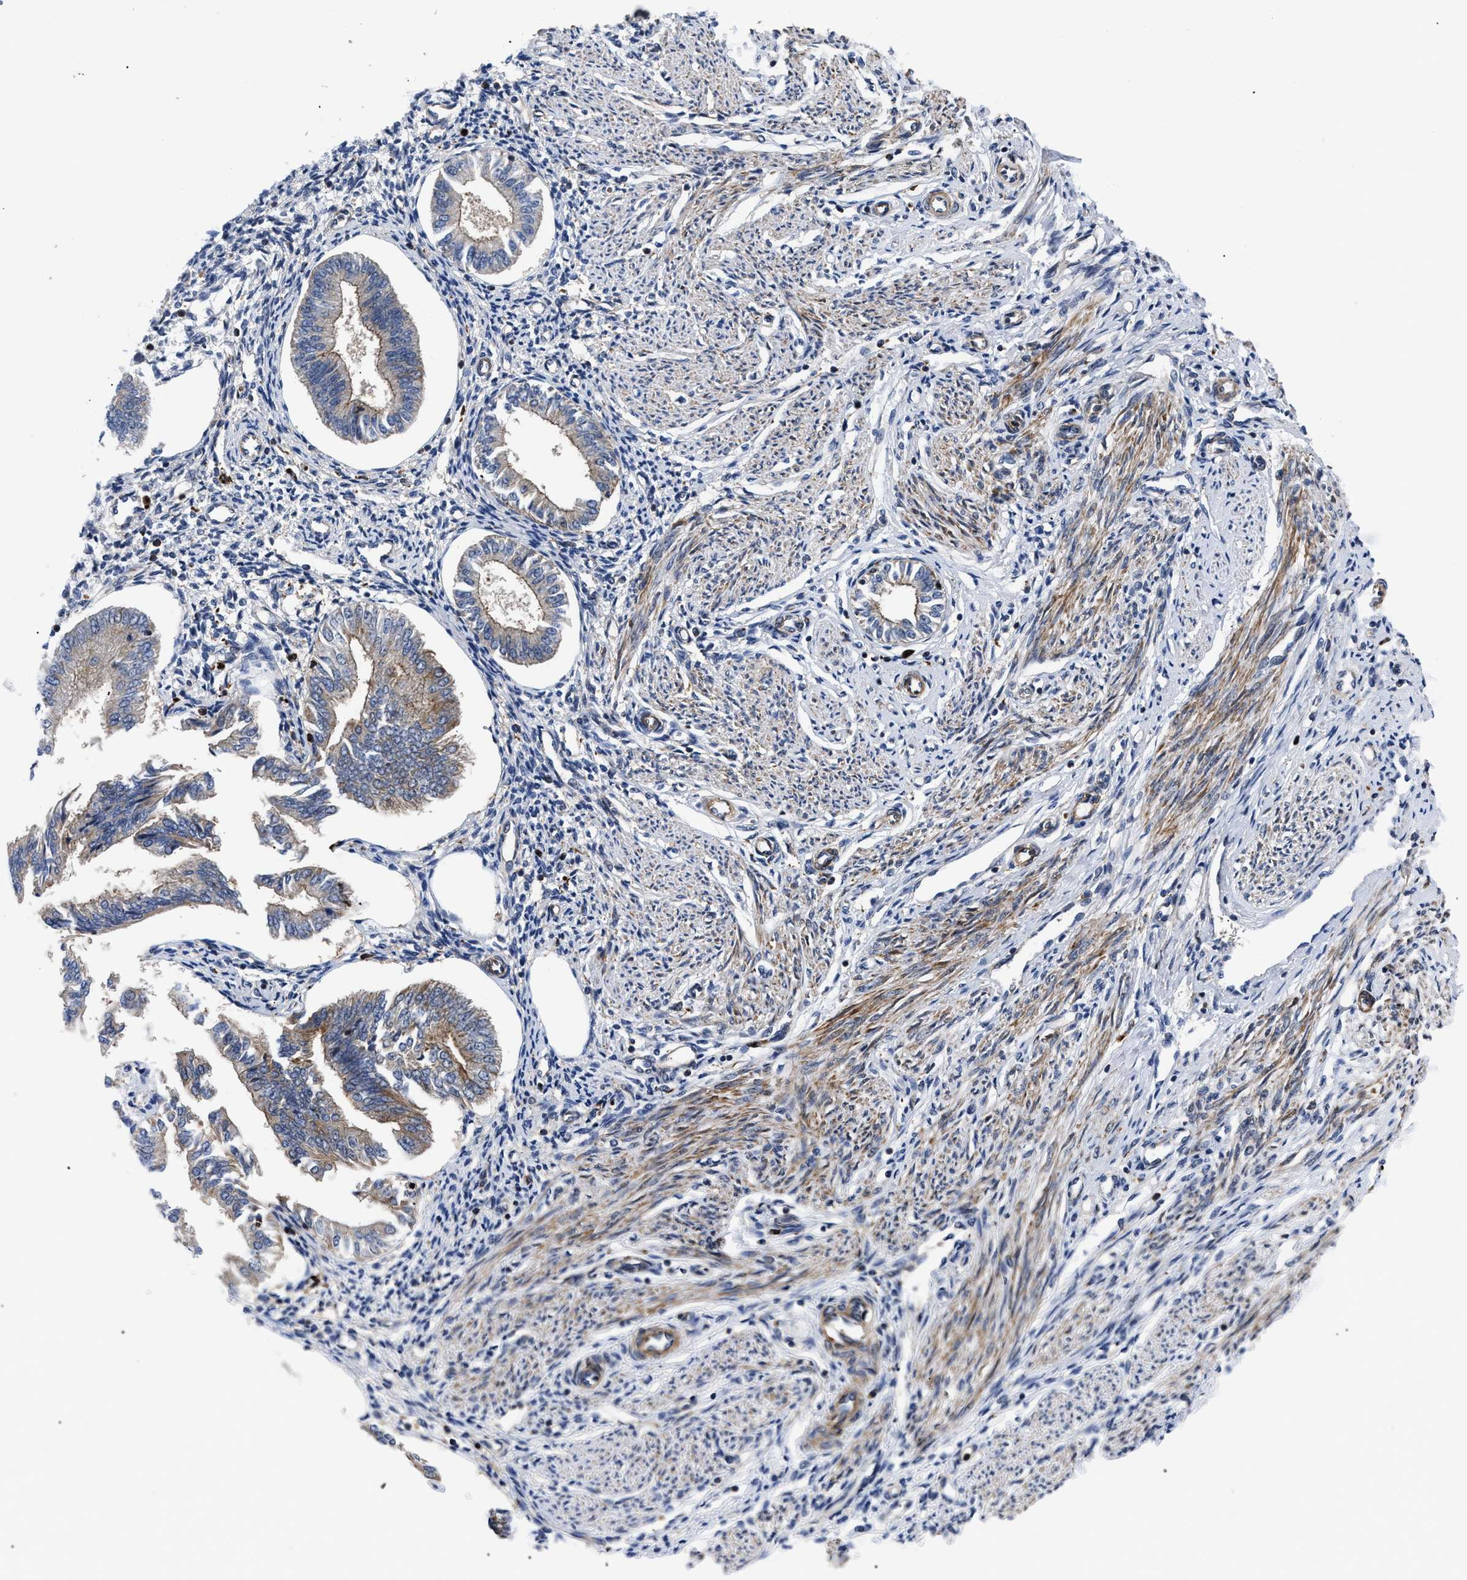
{"staining": {"intensity": "negative", "quantity": "none", "location": "none"}, "tissue": "endometrium", "cell_type": "Cells in endometrial stroma", "image_type": "normal", "snomed": [{"axis": "morphology", "description": "Normal tissue, NOS"}, {"axis": "topography", "description": "Endometrium"}], "caption": "This is a photomicrograph of immunohistochemistry (IHC) staining of normal endometrium, which shows no expression in cells in endometrial stroma.", "gene": "SPAST", "patient": {"sex": "female", "age": 50}}